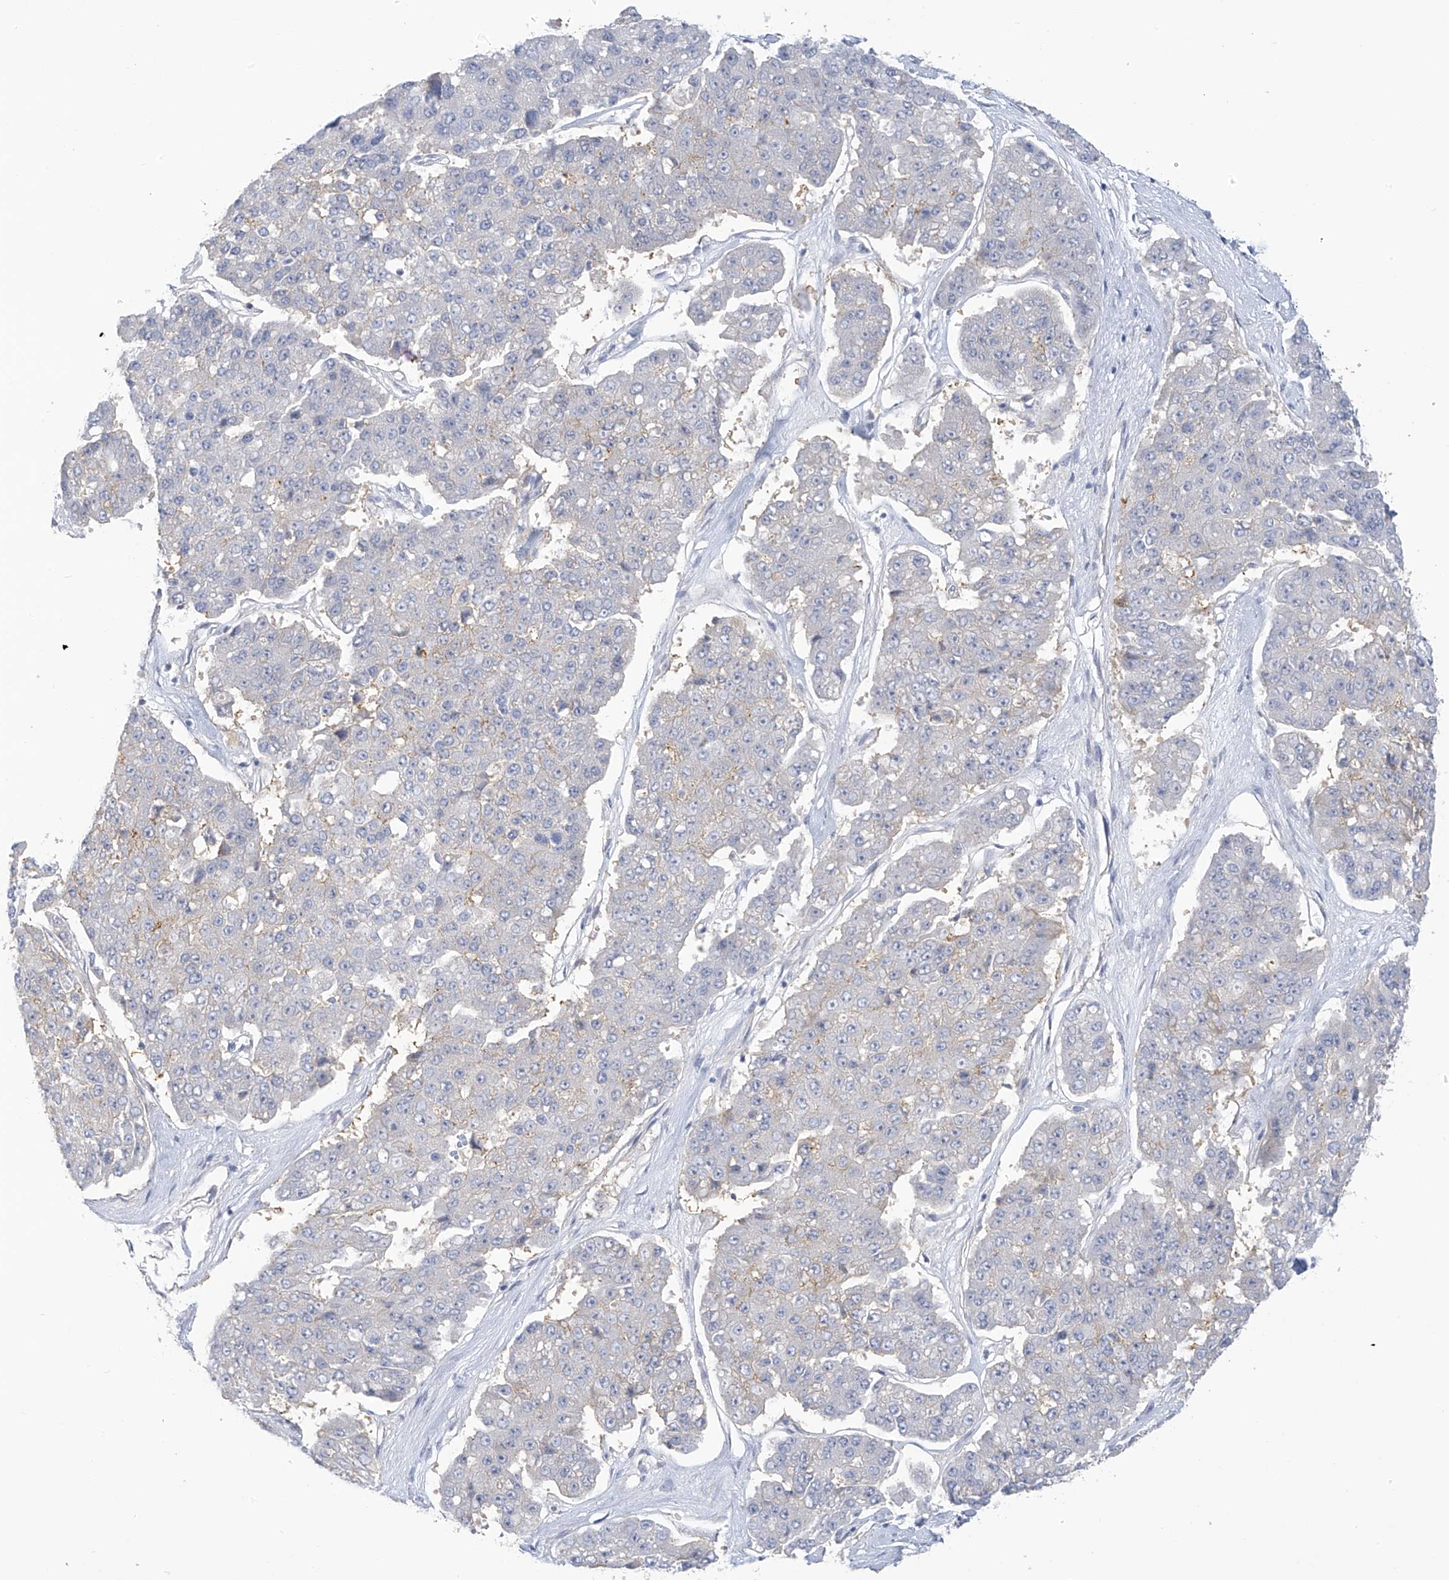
{"staining": {"intensity": "negative", "quantity": "none", "location": "none"}, "tissue": "pancreatic cancer", "cell_type": "Tumor cells", "image_type": "cancer", "snomed": [{"axis": "morphology", "description": "Adenocarcinoma, NOS"}, {"axis": "topography", "description": "Pancreas"}], "caption": "Pancreatic cancer (adenocarcinoma) was stained to show a protein in brown. There is no significant expression in tumor cells.", "gene": "SLC6A12", "patient": {"sex": "male", "age": 50}}